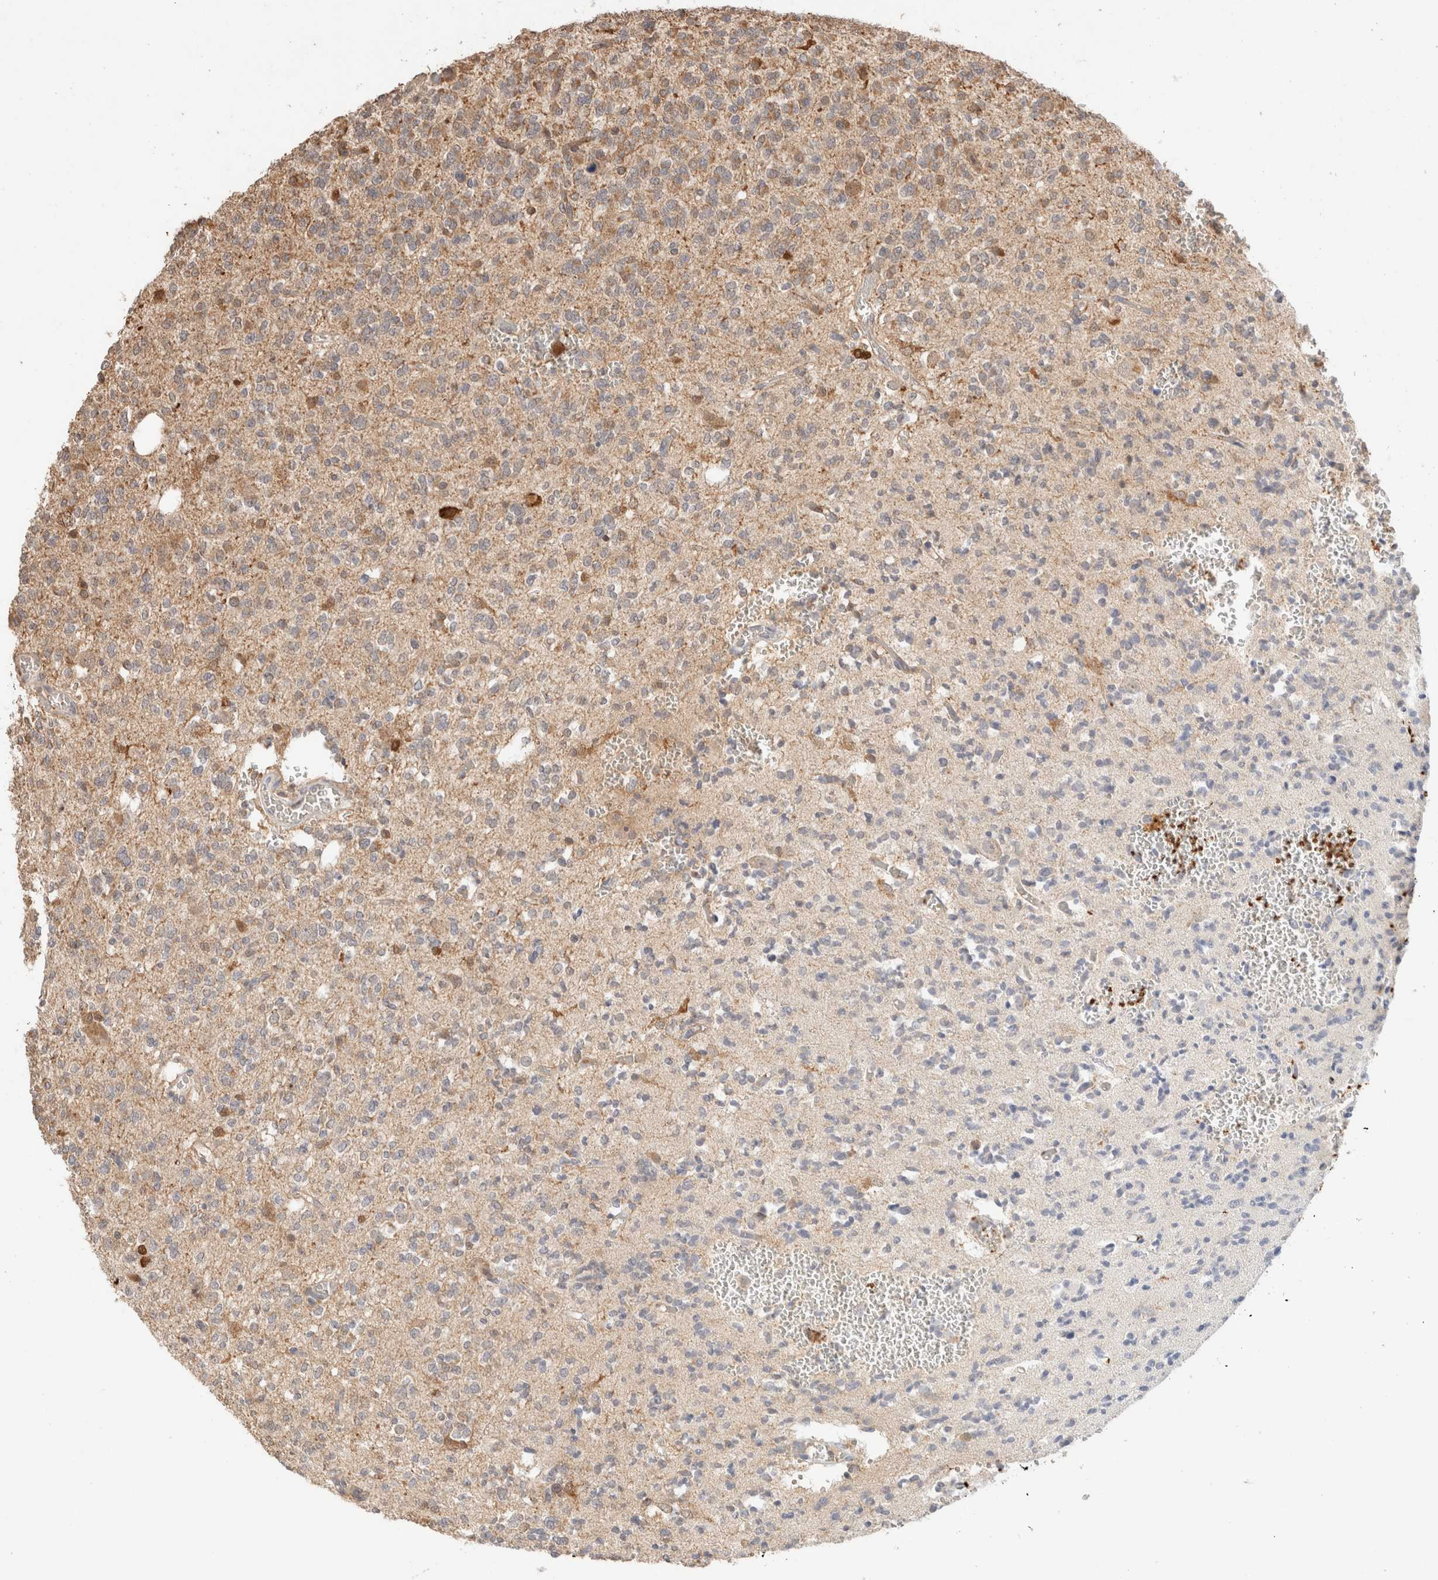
{"staining": {"intensity": "moderate", "quantity": "<25%", "location": "cytoplasmic/membranous"}, "tissue": "glioma", "cell_type": "Tumor cells", "image_type": "cancer", "snomed": [{"axis": "morphology", "description": "Glioma, malignant, Low grade"}, {"axis": "topography", "description": "Brain"}], "caption": "Immunohistochemical staining of human glioma exhibits moderate cytoplasmic/membranous protein expression in approximately <25% of tumor cells.", "gene": "CA13", "patient": {"sex": "male", "age": 38}}